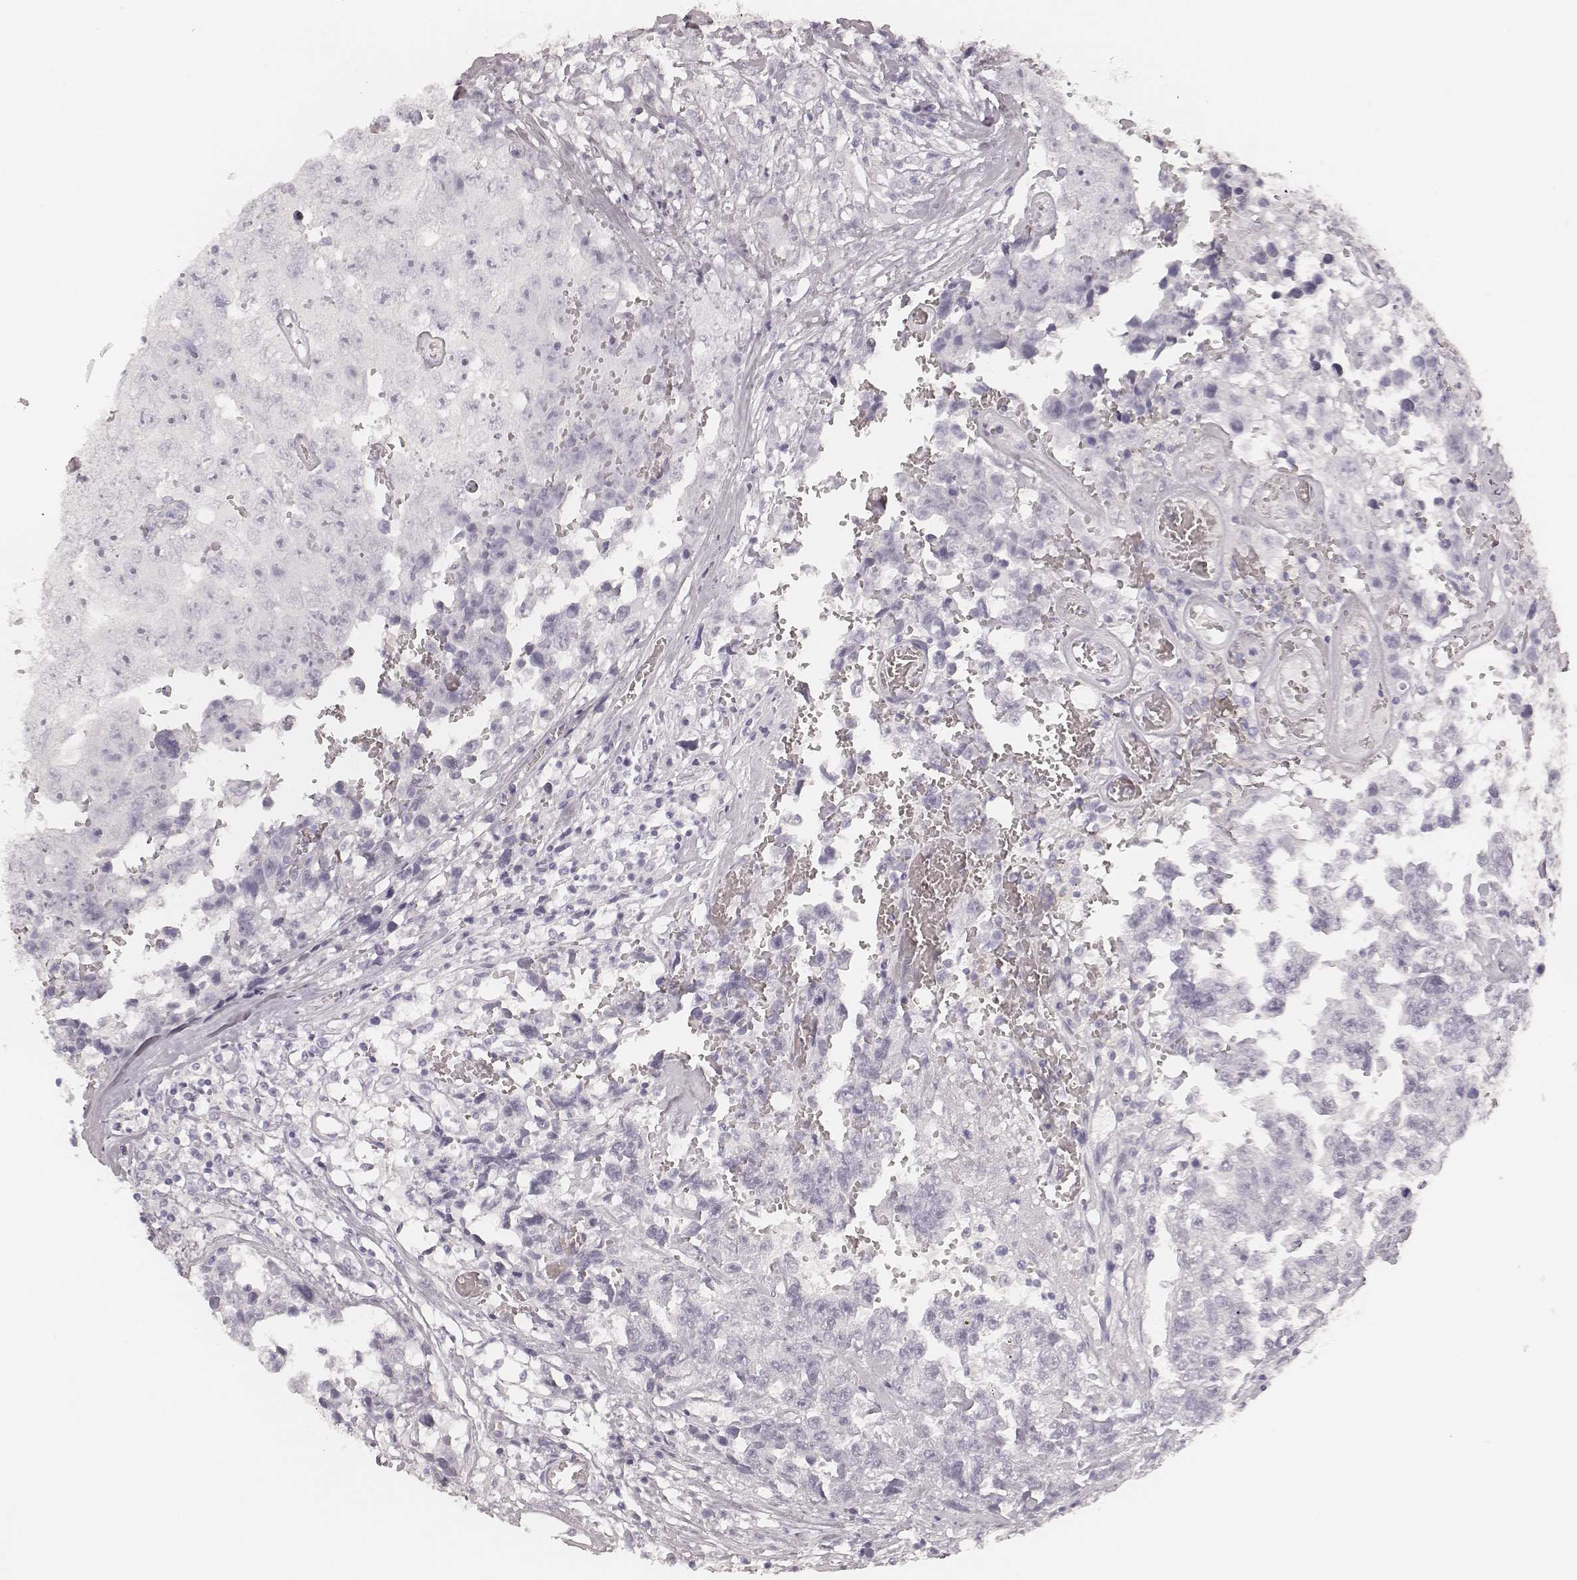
{"staining": {"intensity": "negative", "quantity": "none", "location": "none"}, "tissue": "testis cancer", "cell_type": "Tumor cells", "image_type": "cancer", "snomed": [{"axis": "morphology", "description": "Carcinoma, Embryonal, NOS"}, {"axis": "topography", "description": "Testis"}], "caption": "Micrograph shows no protein staining in tumor cells of testis cancer (embryonal carcinoma) tissue.", "gene": "KRT72", "patient": {"sex": "male", "age": 36}}